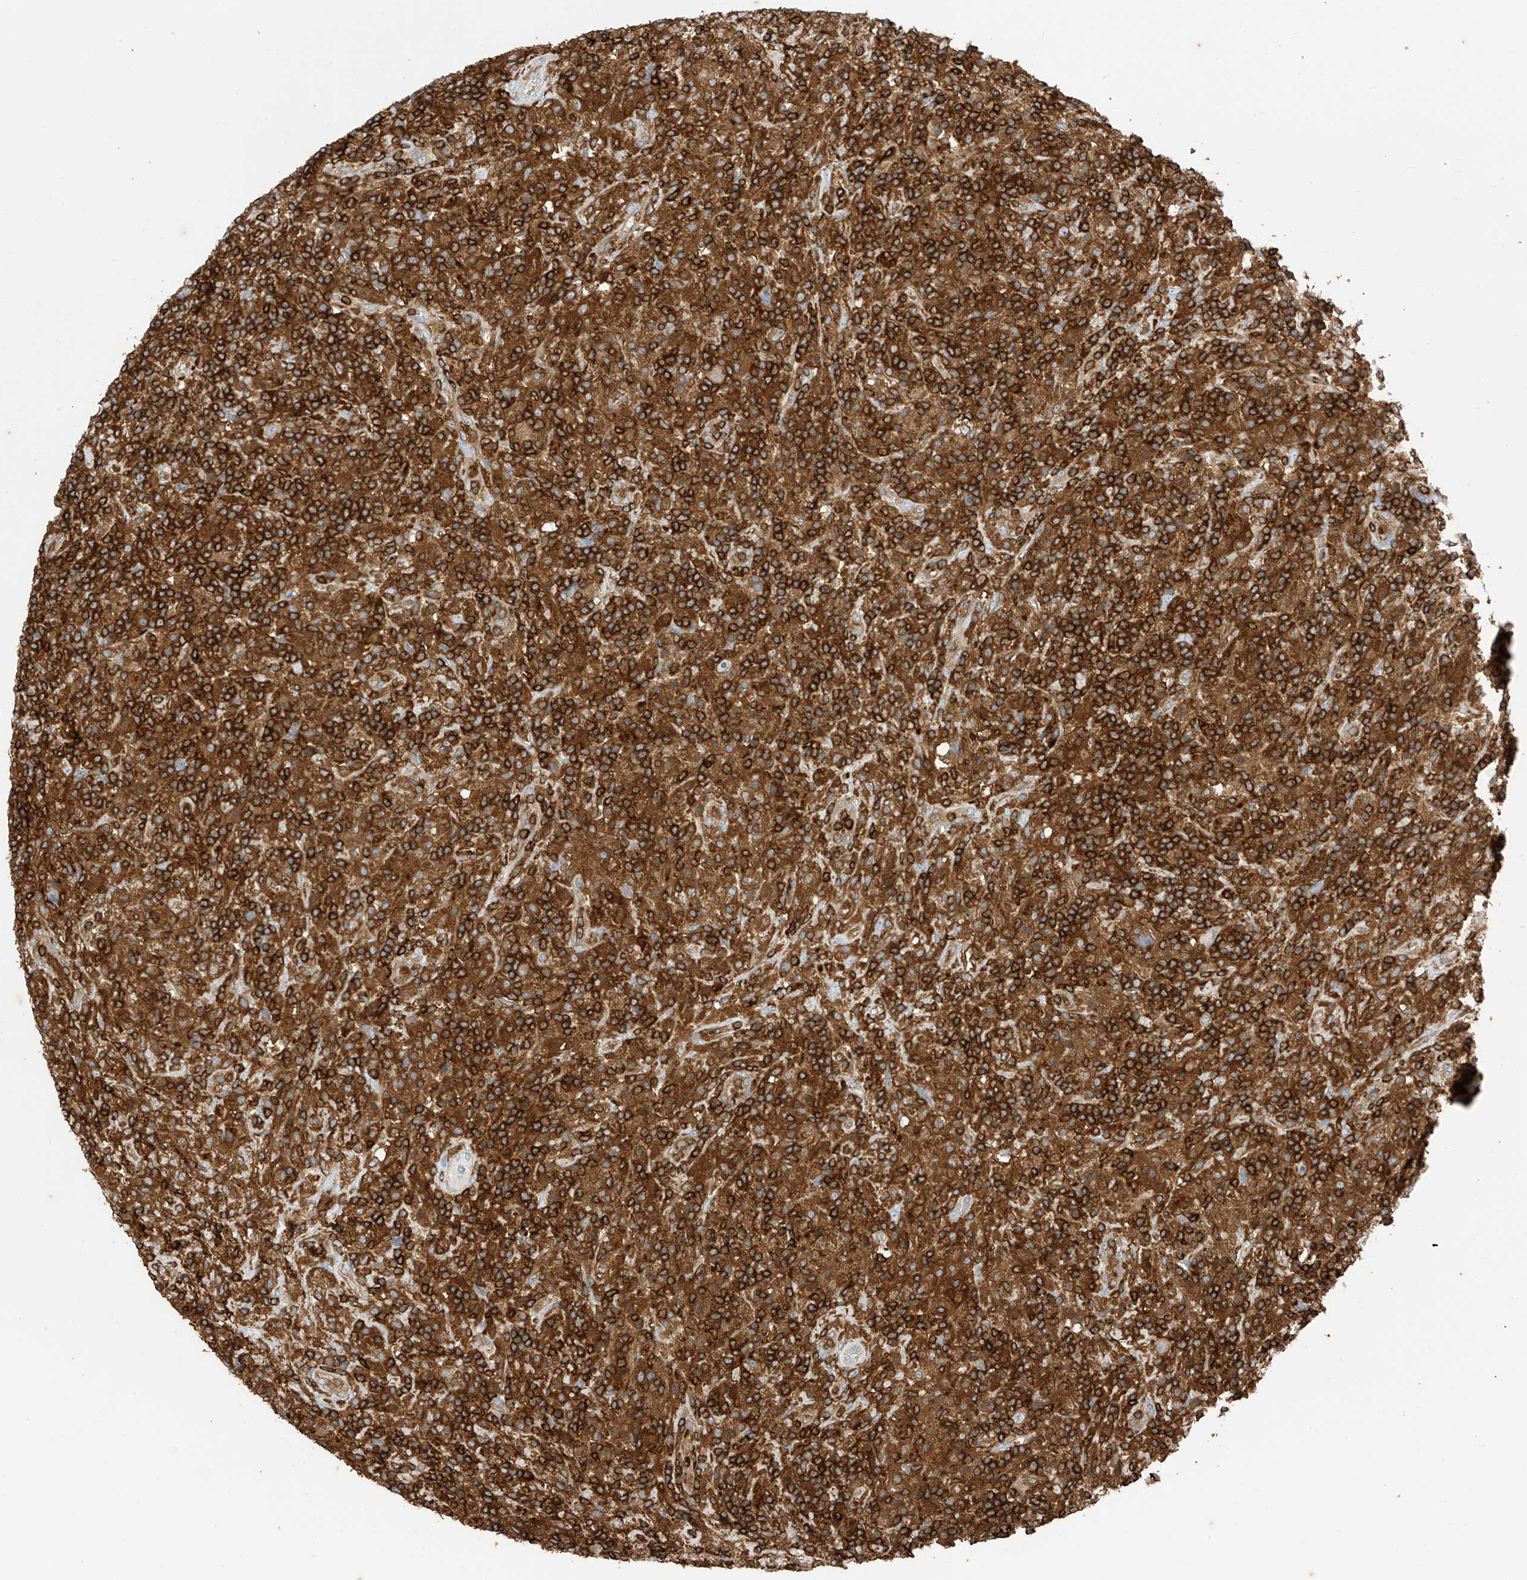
{"staining": {"intensity": "moderate", "quantity": ">75%", "location": "cytoplasmic/membranous"}, "tissue": "lymphoma", "cell_type": "Tumor cells", "image_type": "cancer", "snomed": [{"axis": "morphology", "description": "Hodgkin's disease, NOS"}, {"axis": "topography", "description": "Lymph node"}], "caption": "Immunohistochemistry image of human Hodgkin's disease stained for a protein (brown), which demonstrates medium levels of moderate cytoplasmic/membranous positivity in about >75% of tumor cells.", "gene": "ARHGAP25", "patient": {"sex": "male", "age": 70}}